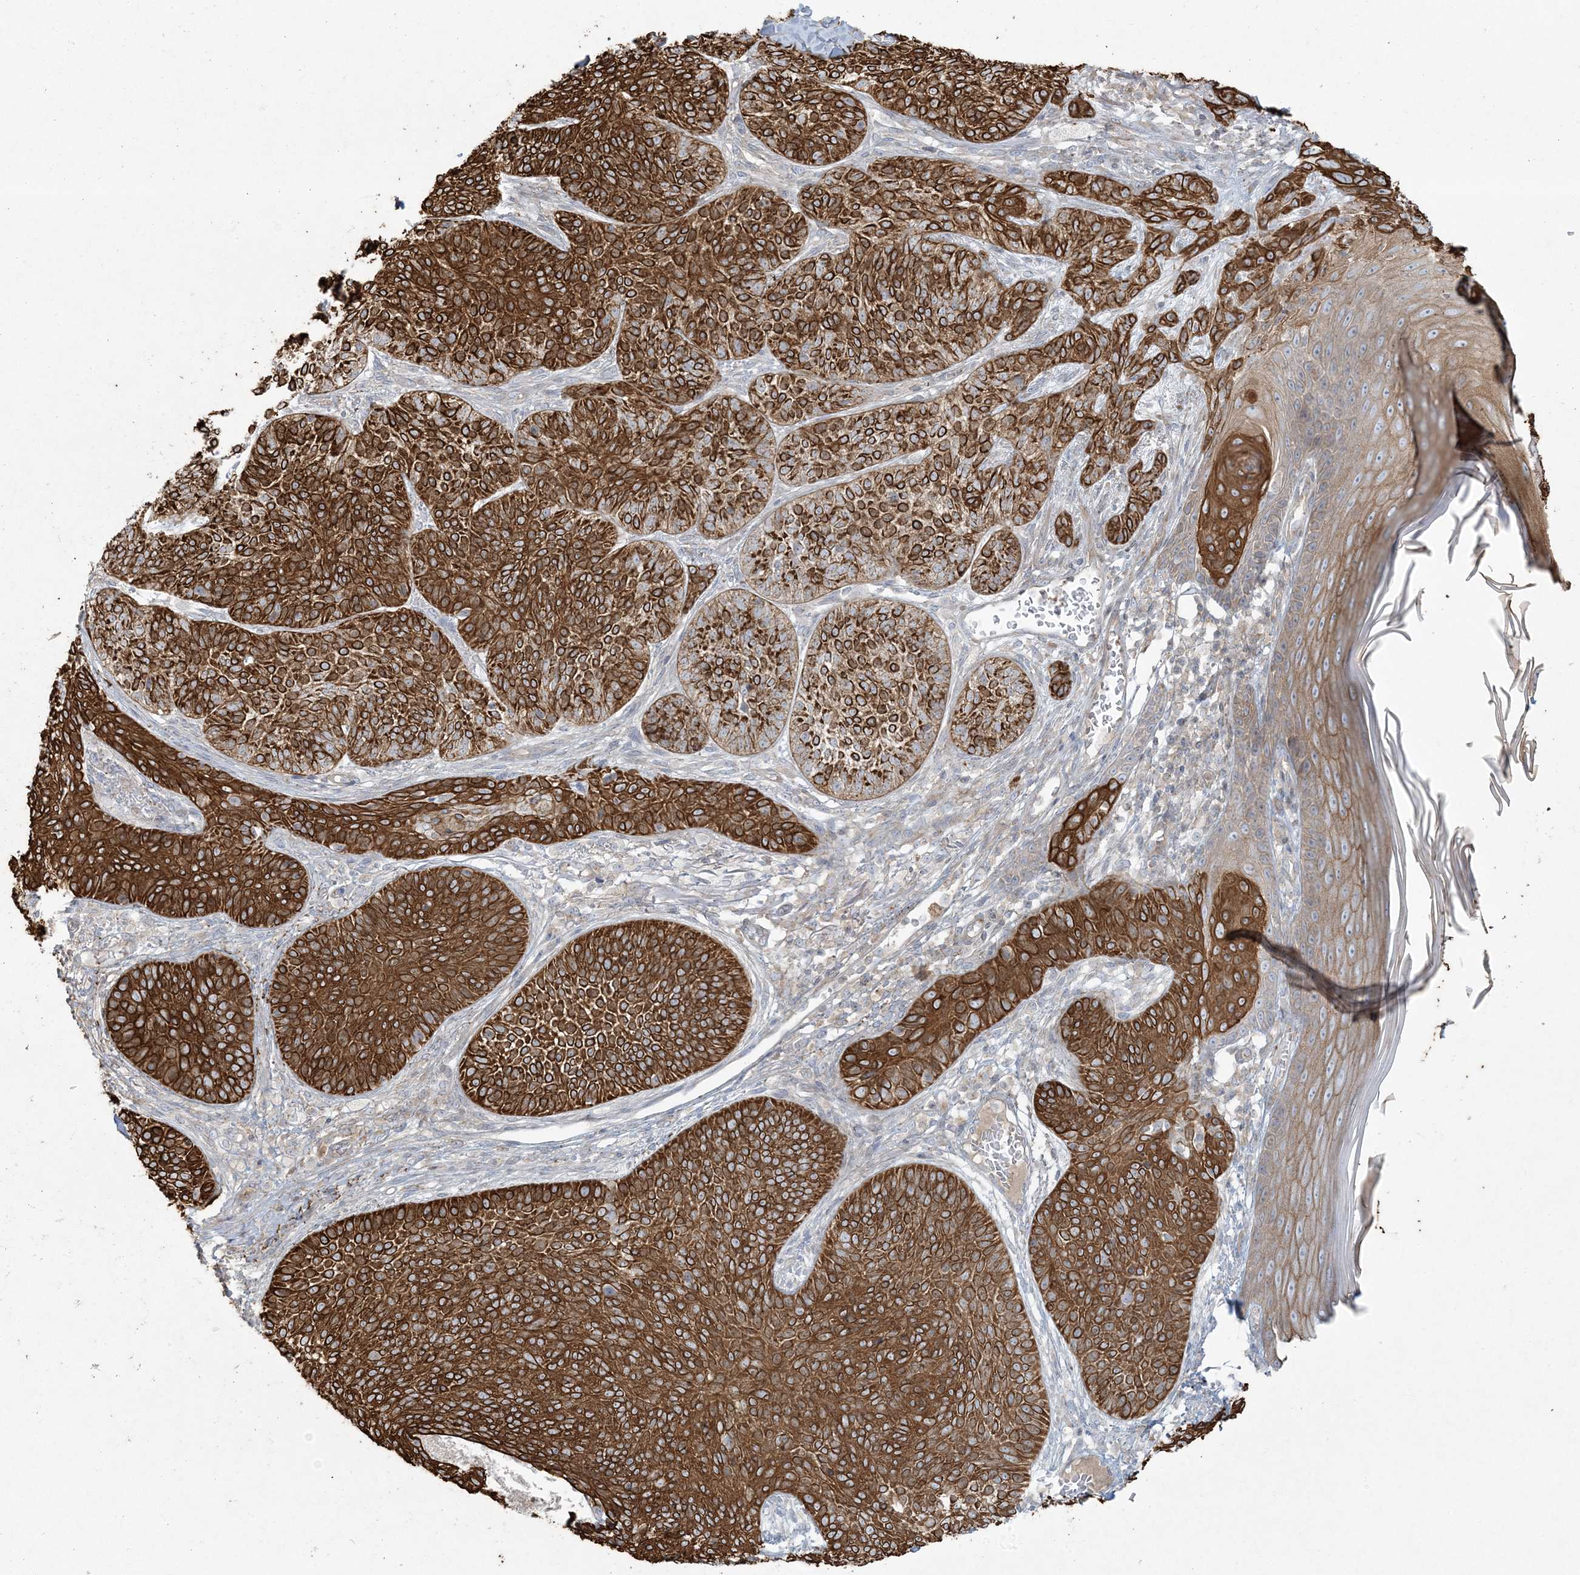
{"staining": {"intensity": "strong", "quantity": ">75%", "location": "cytoplasmic/membranous"}, "tissue": "skin cancer", "cell_type": "Tumor cells", "image_type": "cancer", "snomed": [{"axis": "morphology", "description": "Basal cell carcinoma"}, {"axis": "topography", "description": "Skin"}], "caption": "The image reveals staining of basal cell carcinoma (skin), revealing strong cytoplasmic/membranous protein expression (brown color) within tumor cells. The staining is performed using DAB (3,3'-diaminobenzidine) brown chromogen to label protein expression. The nuclei are counter-stained blue using hematoxylin.", "gene": "PIK3R4", "patient": {"sex": "male", "age": 85}}